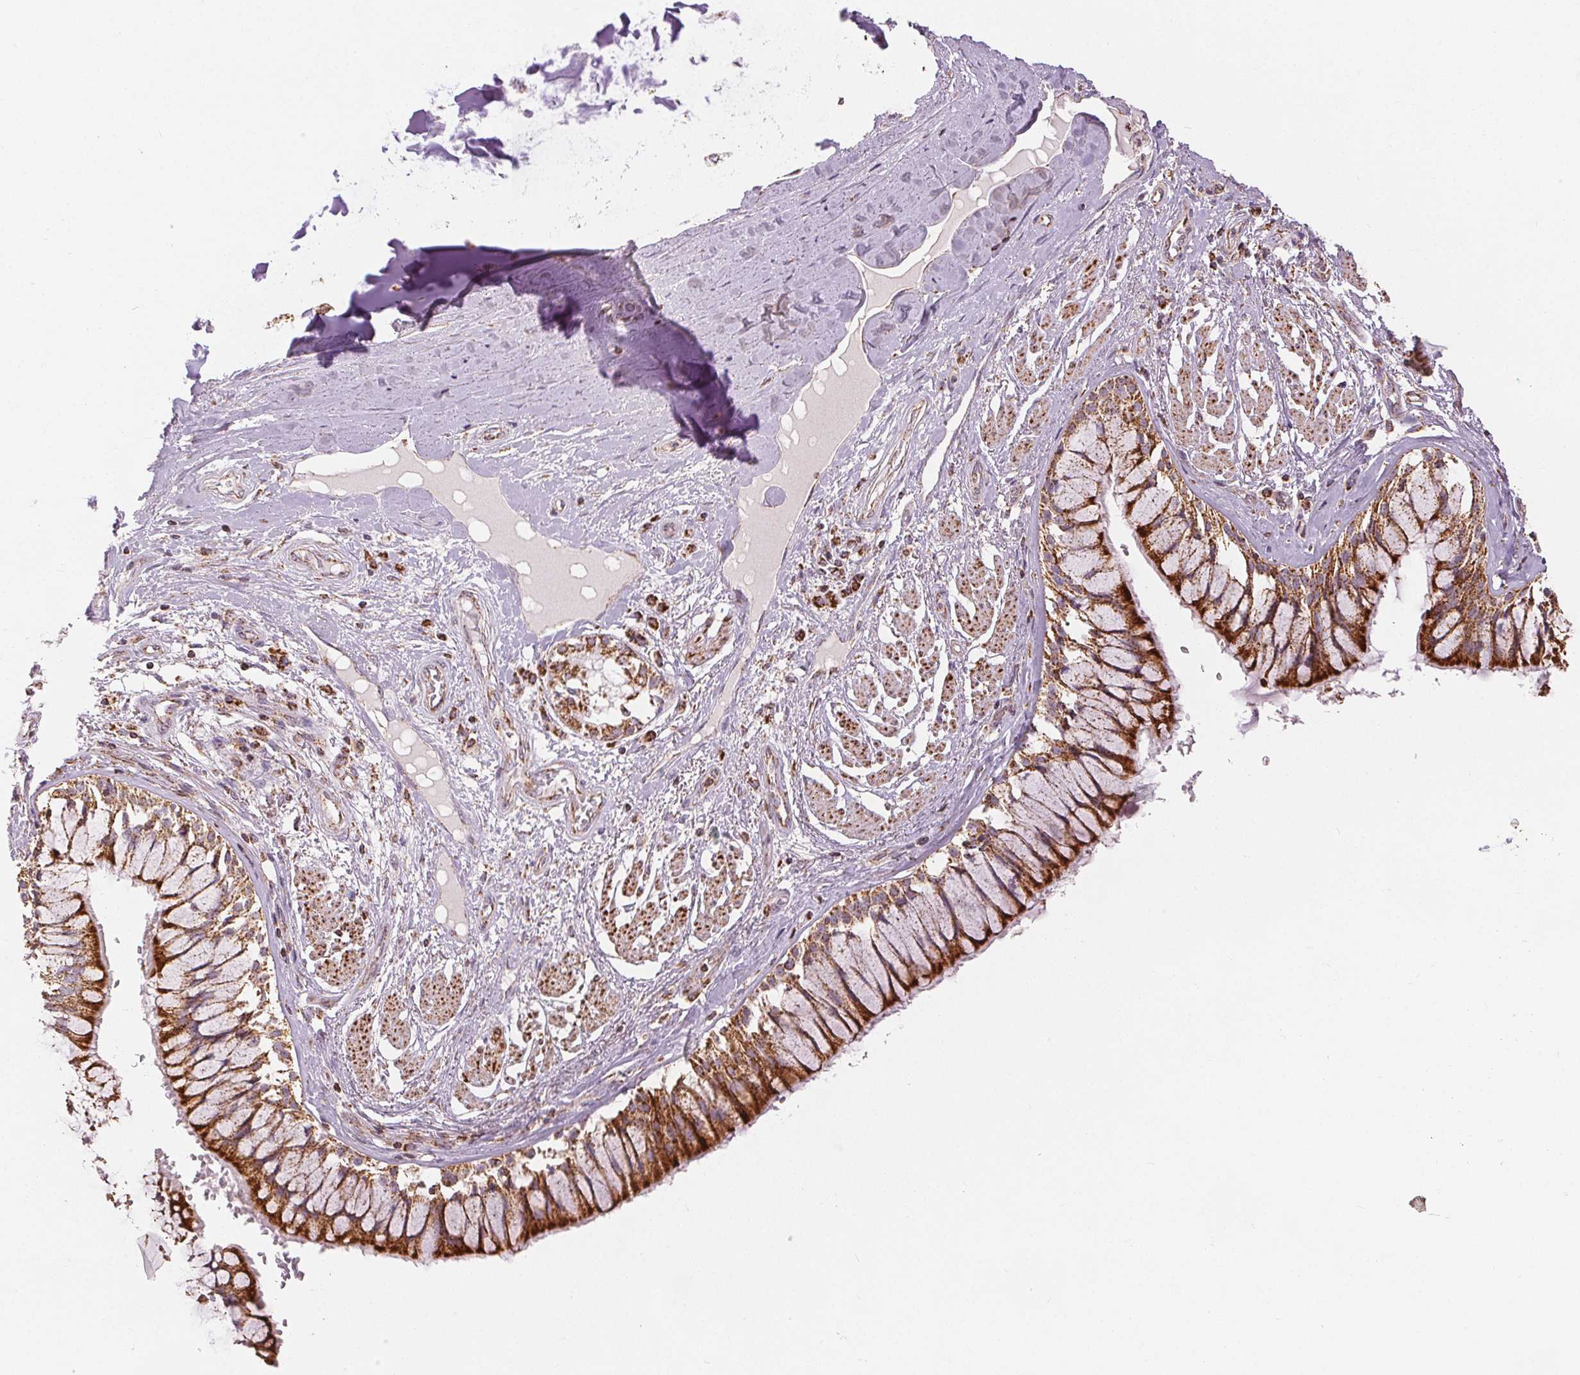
{"staining": {"intensity": "negative", "quantity": "none", "location": "none"}, "tissue": "adipose tissue", "cell_type": "Adipocytes", "image_type": "normal", "snomed": [{"axis": "morphology", "description": "Normal tissue, NOS"}, {"axis": "topography", "description": "Cartilage tissue"}, {"axis": "topography", "description": "Bronchus"}], "caption": "Immunohistochemistry histopathology image of benign human adipose tissue stained for a protein (brown), which demonstrates no positivity in adipocytes.", "gene": "SDHB", "patient": {"sex": "male", "age": 64}}